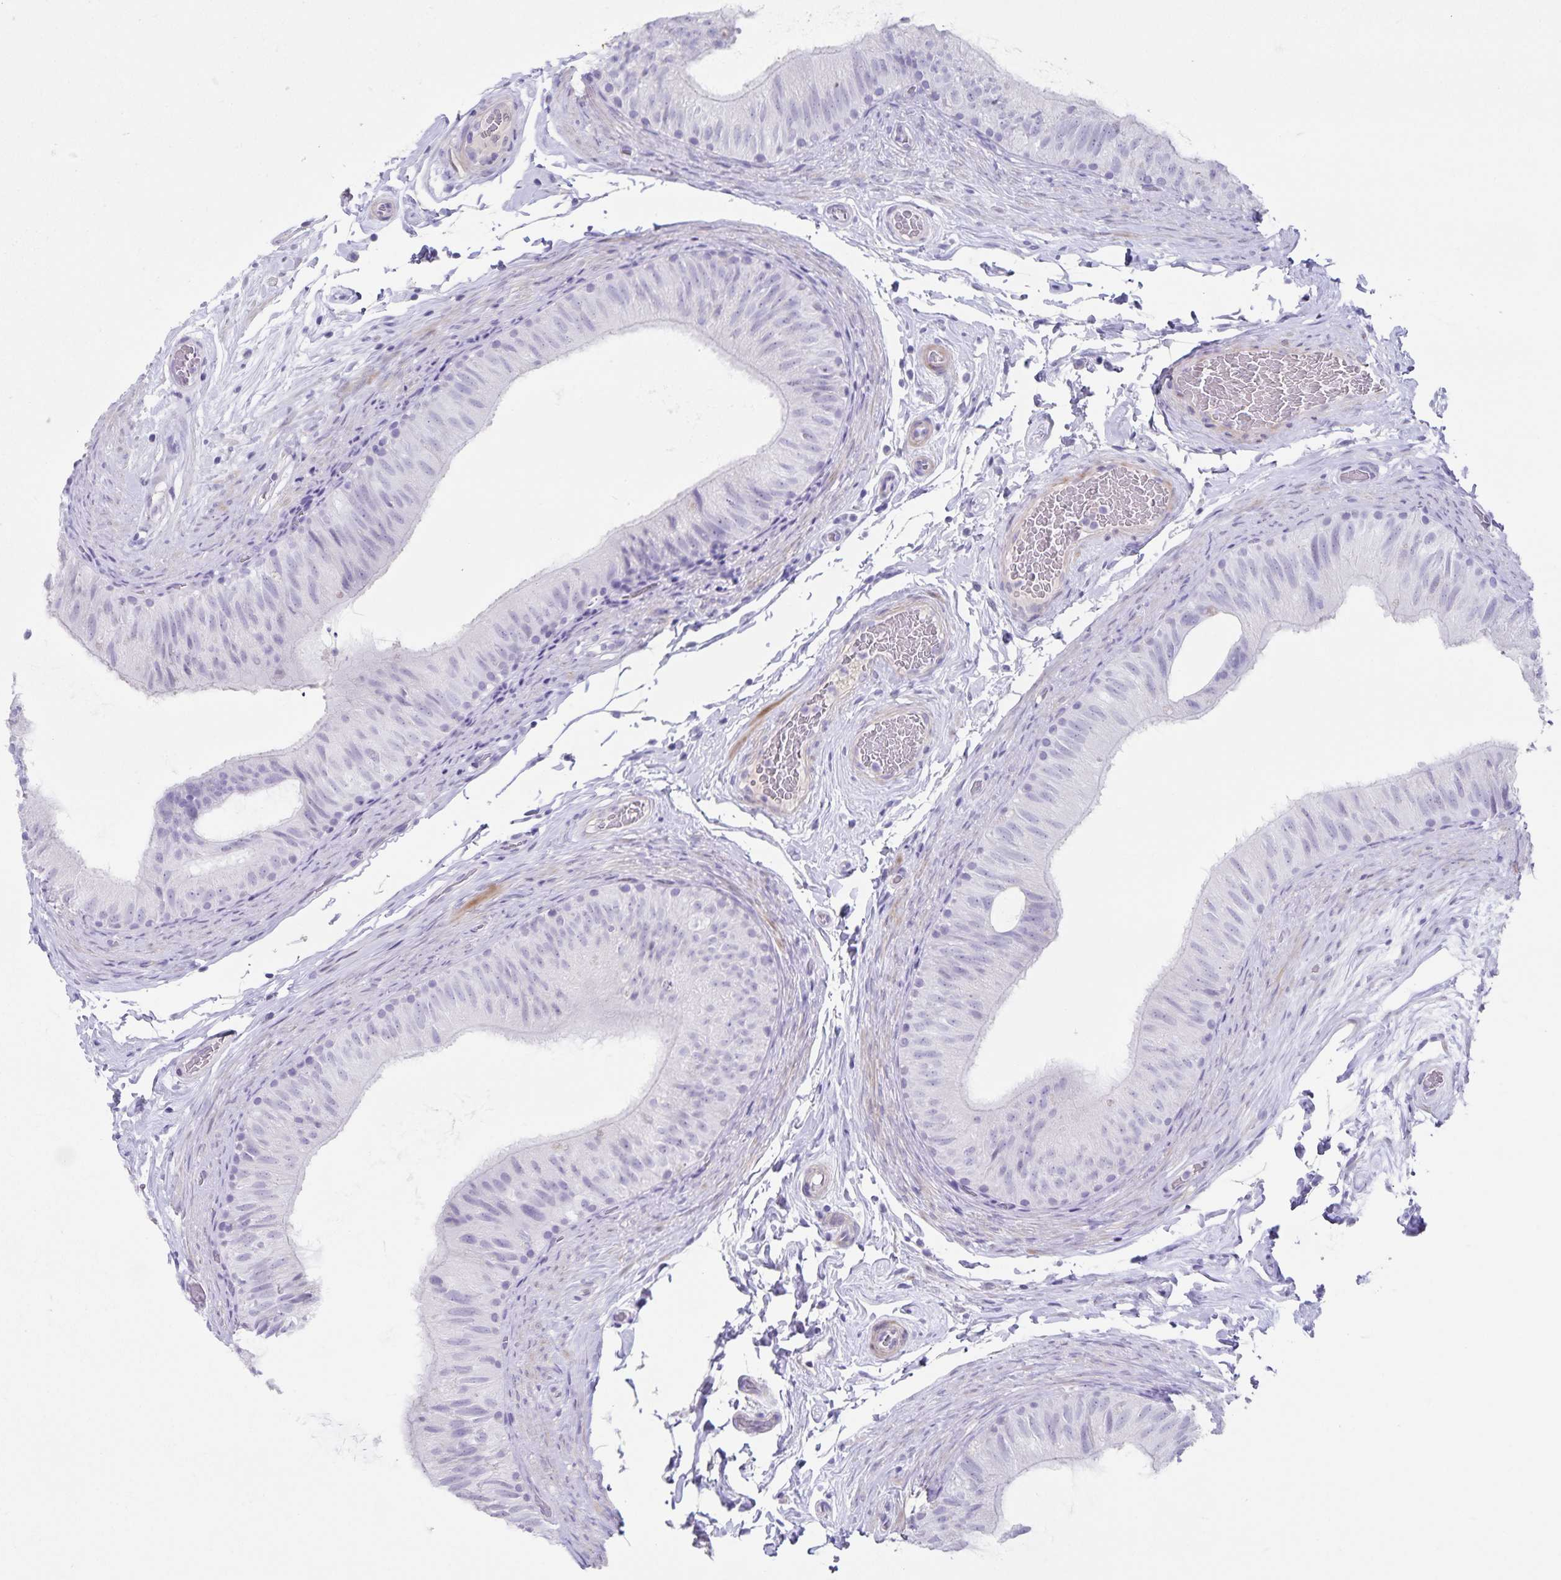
{"staining": {"intensity": "negative", "quantity": "none", "location": "none"}, "tissue": "epididymis", "cell_type": "Glandular cells", "image_type": "normal", "snomed": [{"axis": "morphology", "description": "Normal tissue, NOS"}, {"axis": "topography", "description": "Epididymis, spermatic cord, NOS"}, {"axis": "topography", "description": "Epididymis"}], "caption": "Image shows no protein expression in glandular cells of unremarkable epididymis.", "gene": "C11orf42", "patient": {"sex": "male", "age": 31}}